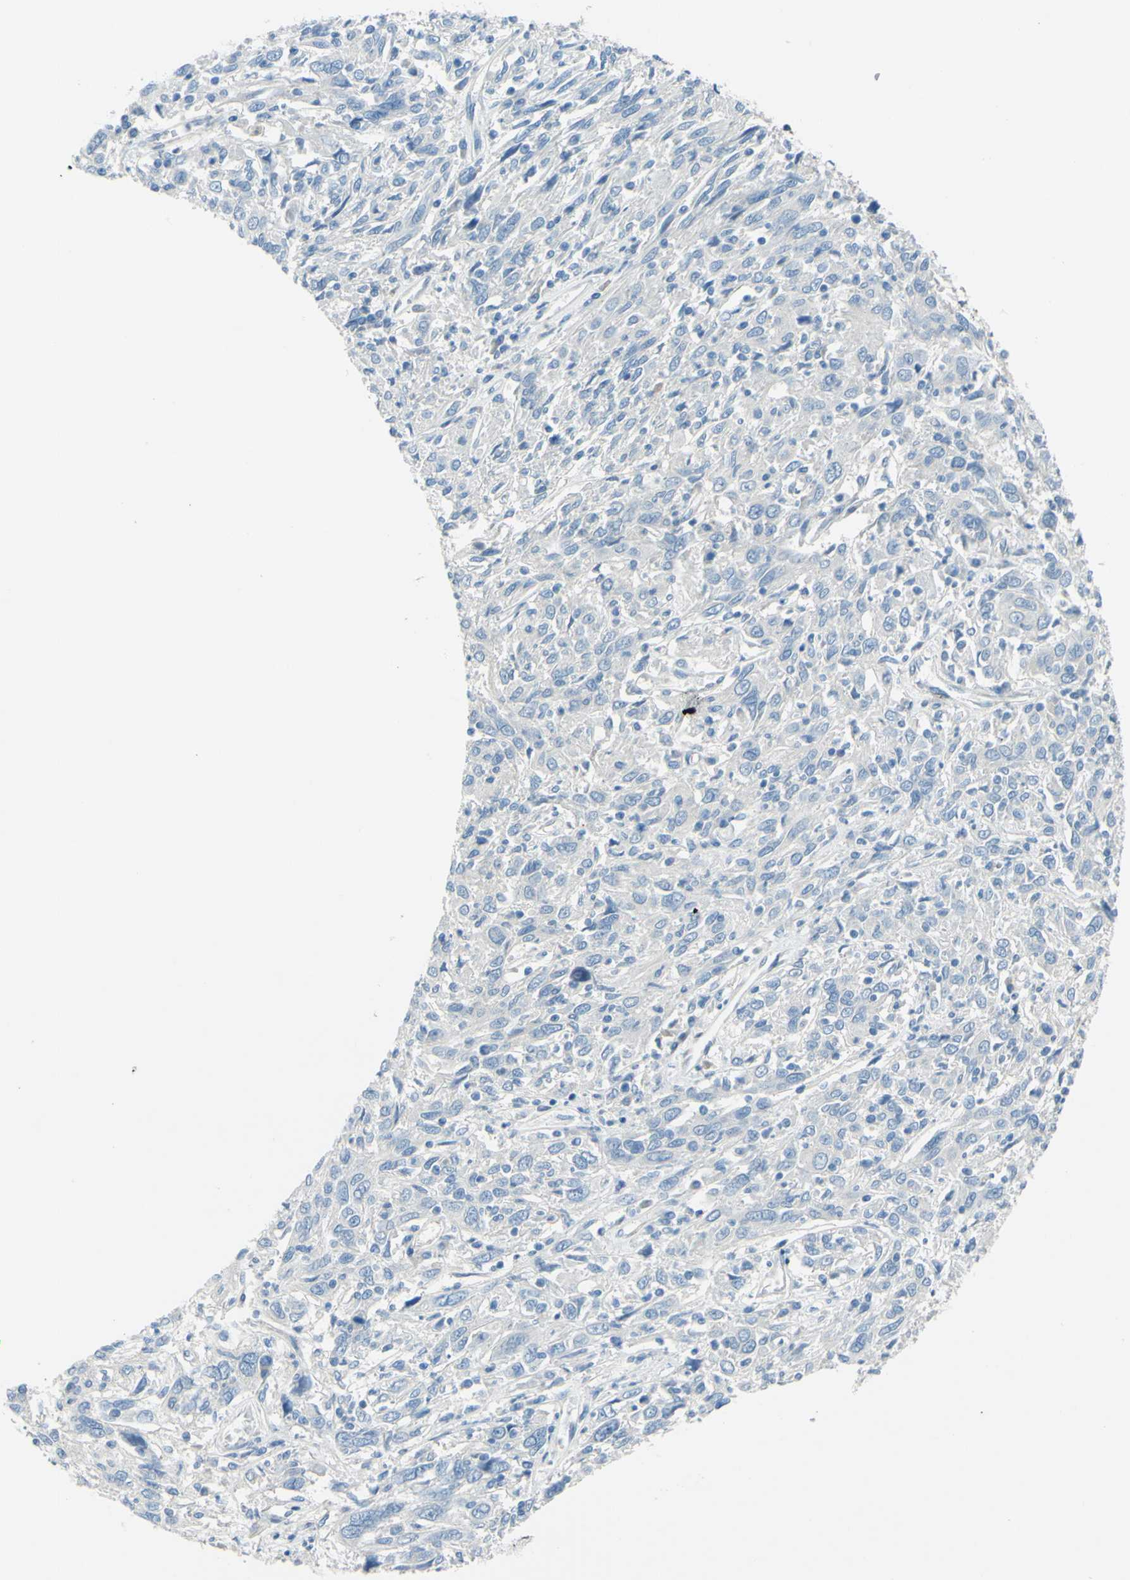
{"staining": {"intensity": "negative", "quantity": "none", "location": "none"}, "tissue": "cervical cancer", "cell_type": "Tumor cells", "image_type": "cancer", "snomed": [{"axis": "morphology", "description": "Squamous cell carcinoma, NOS"}, {"axis": "topography", "description": "Cervix"}], "caption": "The image displays no significant staining in tumor cells of cervical squamous cell carcinoma.", "gene": "ARHGAP1", "patient": {"sex": "female", "age": 46}}